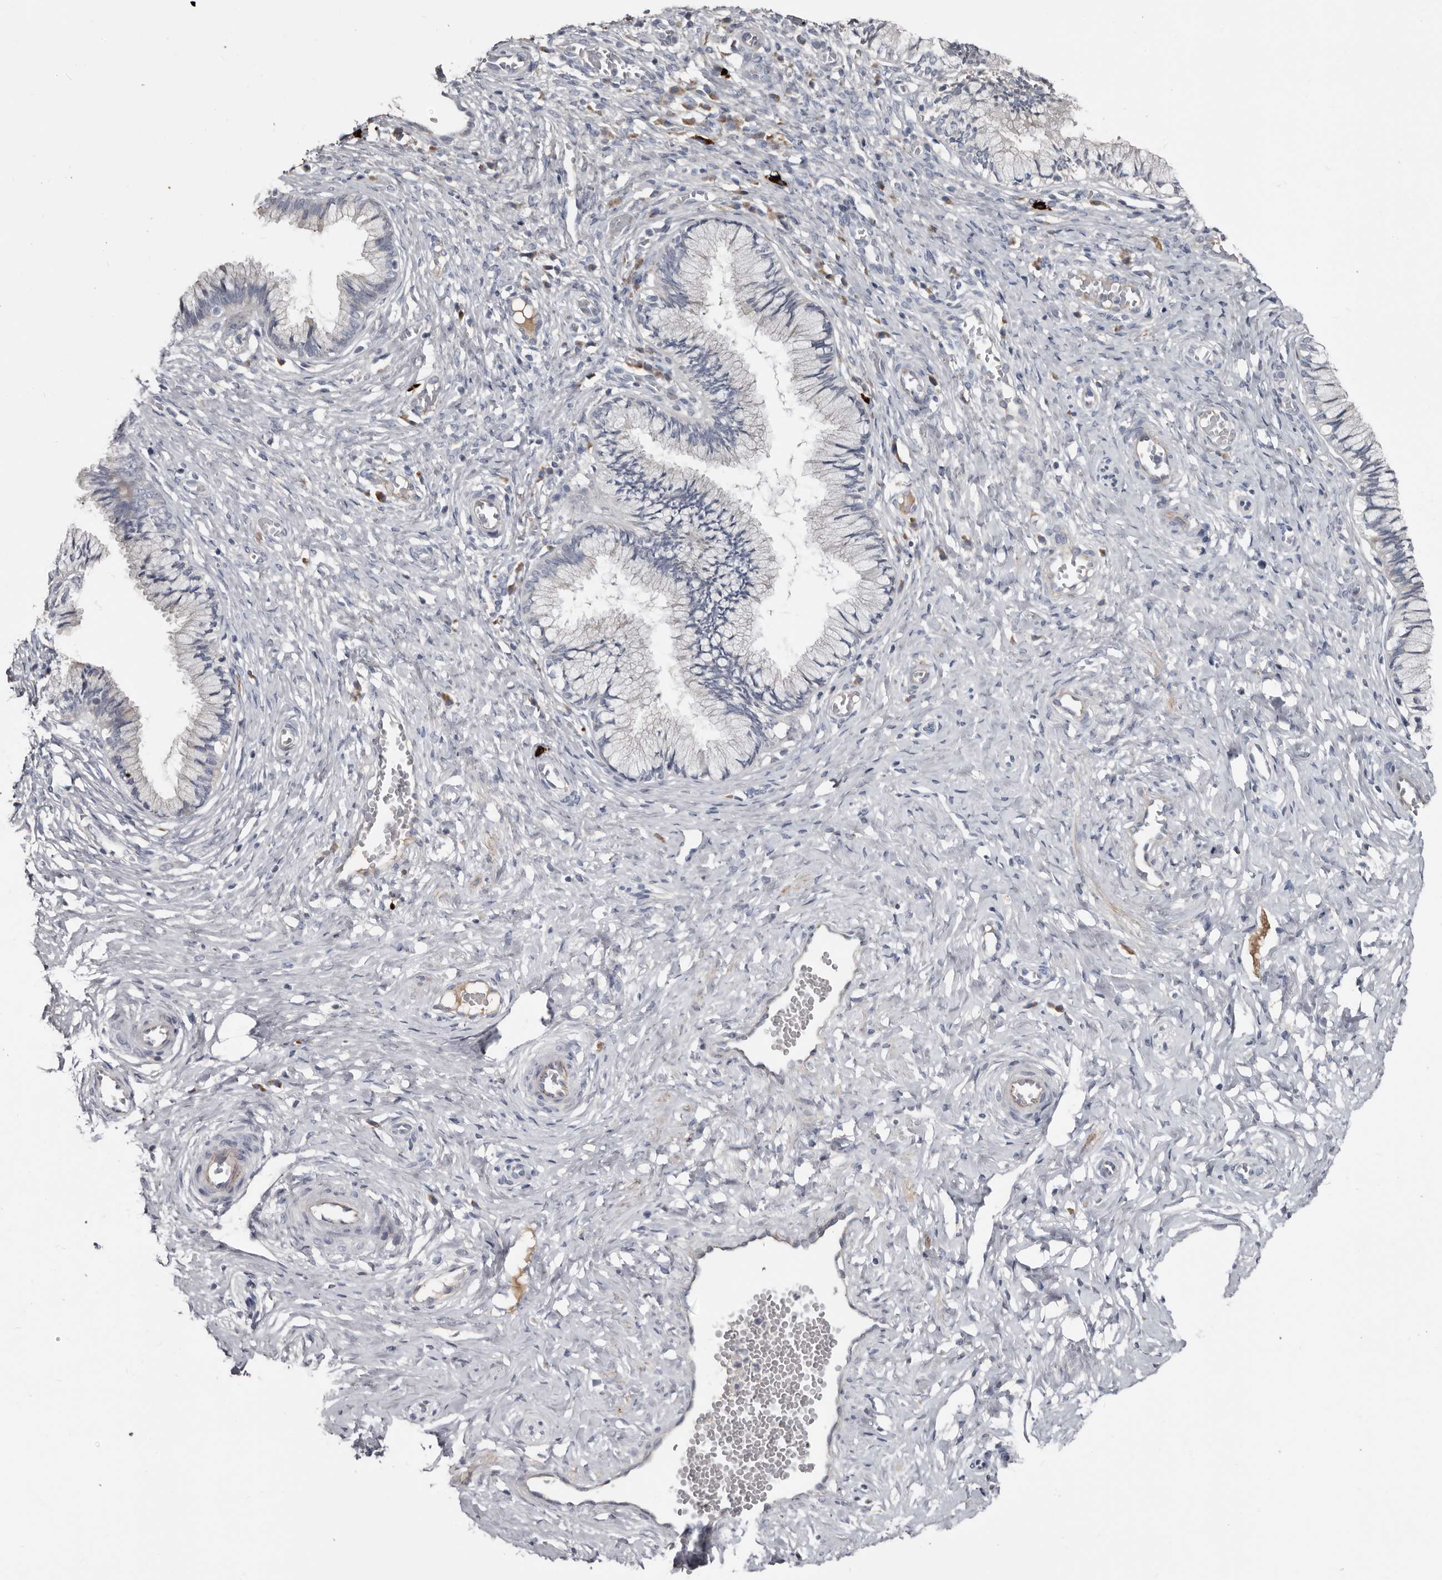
{"staining": {"intensity": "negative", "quantity": "none", "location": "none"}, "tissue": "cervix", "cell_type": "Glandular cells", "image_type": "normal", "snomed": [{"axis": "morphology", "description": "Normal tissue, NOS"}, {"axis": "topography", "description": "Cervix"}], "caption": "Immunohistochemistry (IHC) micrograph of normal cervix: human cervix stained with DAB (3,3'-diaminobenzidine) shows no significant protein staining in glandular cells. (DAB (3,3'-diaminobenzidine) immunohistochemistry (IHC) visualized using brightfield microscopy, high magnification).", "gene": "ZNF114", "patient": {"sex": "female", "age": 27}}